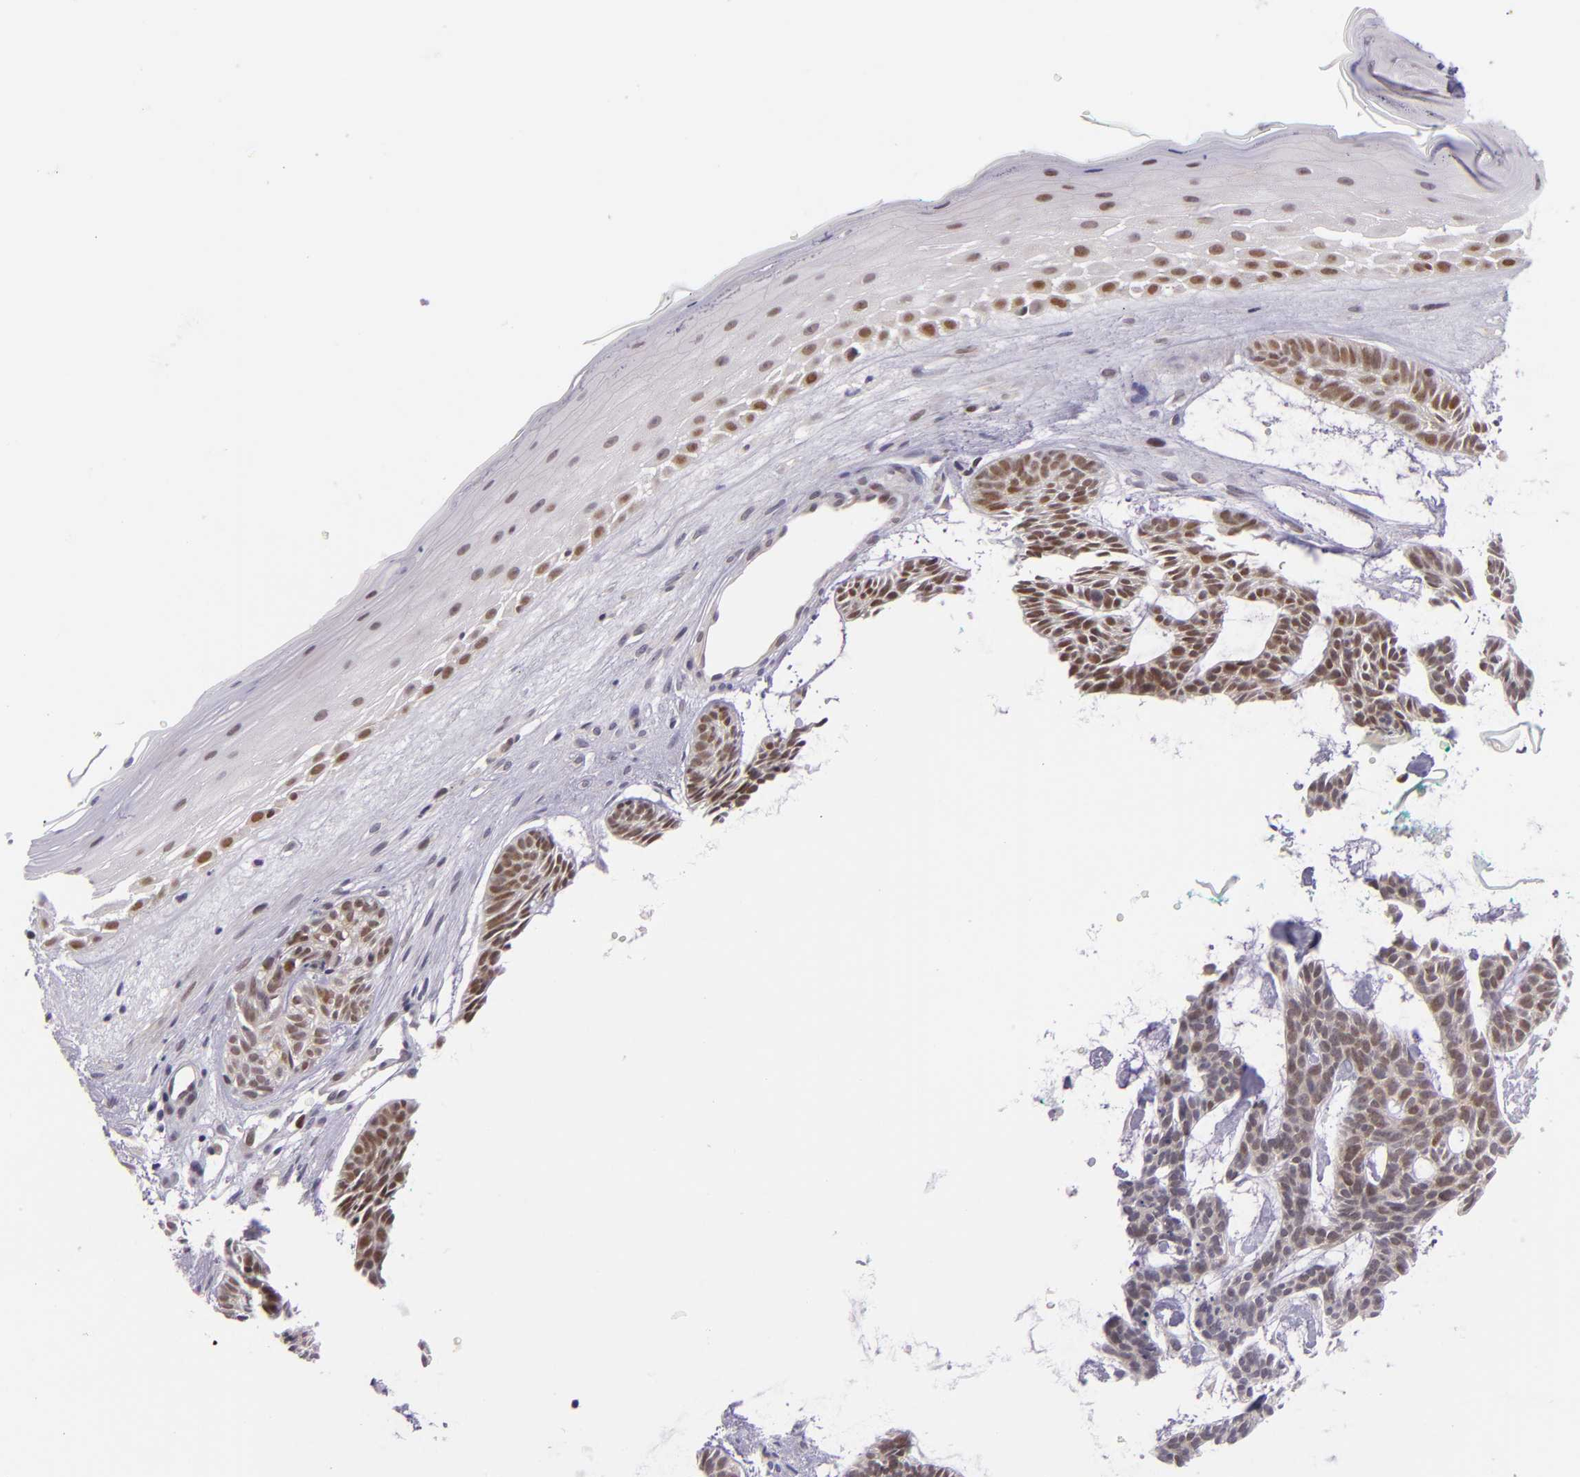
{"staining": {"intensity": "weak", "quantity": "25%-75%", "location": "nuclear"}, "tissue": "skin cancer", "cell_type": "Tumor cells", "image_type": "cancer", "snomed": [{"axis": "morphology", "description": "Basal cell carcinoma"}, {"axis": "topography", "description": "Skin"}], "caption": "Skin cancer stained with a brown dye demonstrates weak nuclear positive positivity in about 25%-75% of tumor cells.", "gene": "CSE1L", "patient": {"sex": "male", "age": 75}}